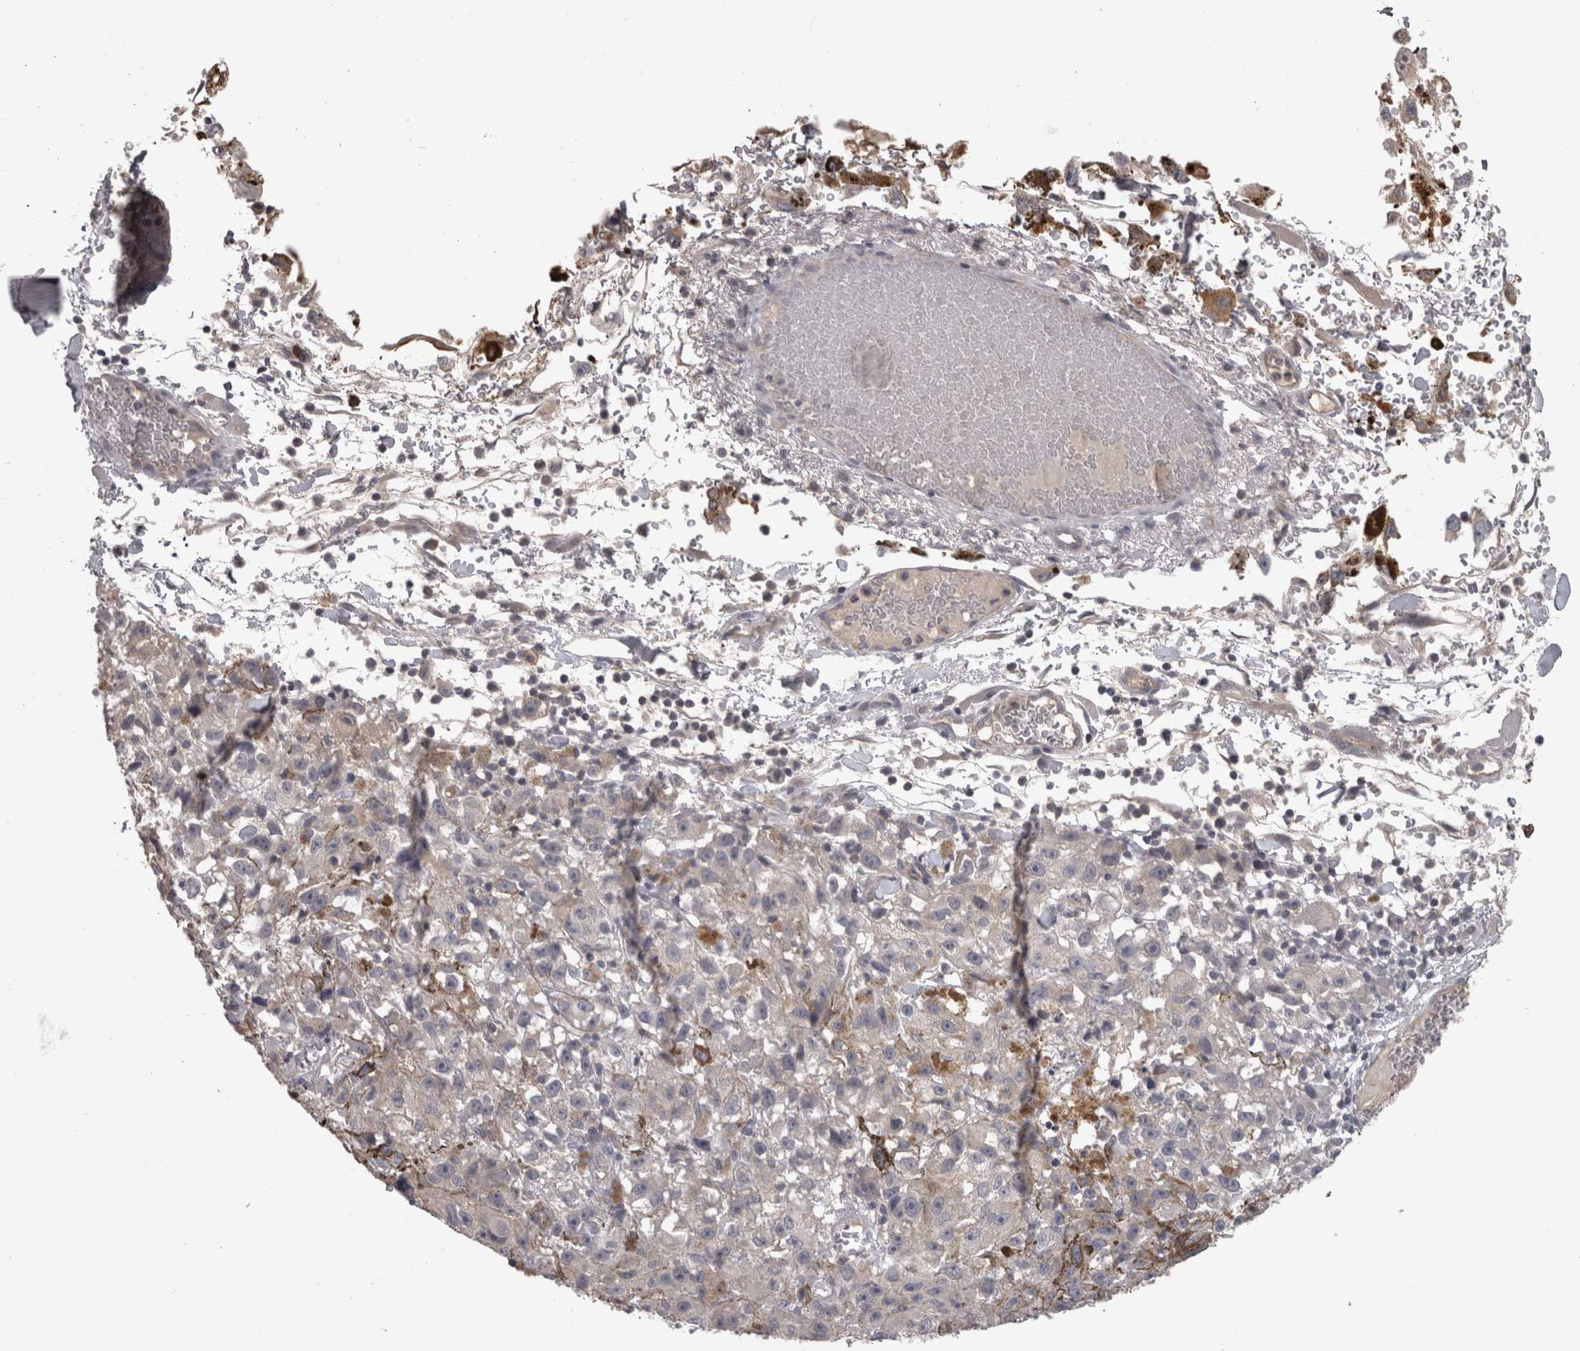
{"staining": {"intensity": "negative", "quantity": "none", "location": "none"}, "tissue": "melanoma", "cell_type": "Tumor cells", "image_type": "cancer", "snomed": [{"axis": "morphology", "description": "Malignant melanoma, NOS"}, {"axis": "topography", "description": "Skin"}], "caption": "Immunohistochemistry (IHC) photomicrograph of neoplastic tissue: human malignant melanoma stained with DAB (3,3'-diaminobenzidine) shows no significant protein expression in tumor cells.", "gene": "PON3", "patient": {"sex": "female", "age": 104}}